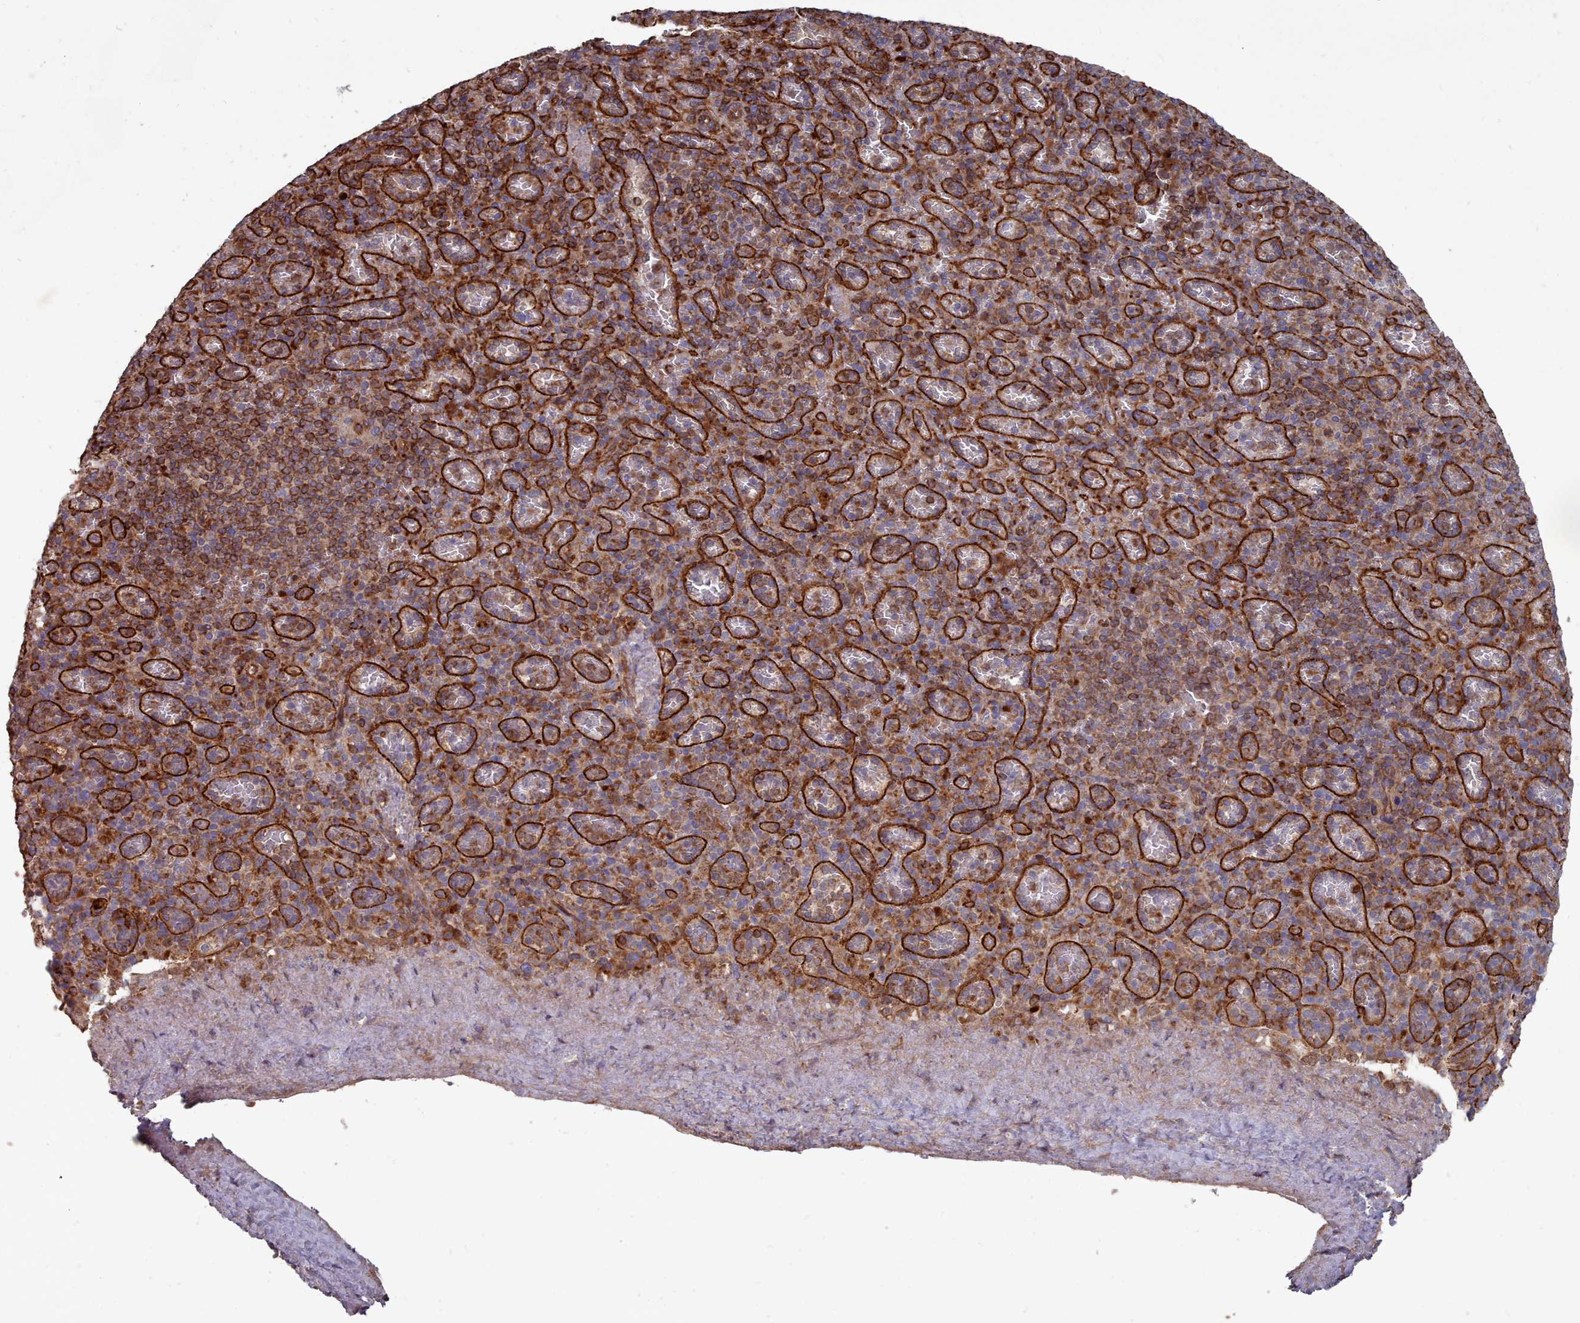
{"staining": {"intensity": "moderate", "quantity": "25%-75%", "location": "cytoplasmic/membranous"}, "tissue": "spleen", "cell_type": "Cells in red pulp", "image_type": "normal", "snomed": [{"axis": "morphology", "description": "Normal tissue, NOS"}, {"axis": "topography", "description": "Spleen"}], "caption": "Spleen was stained to show a protein in brown. There is medium levels of moderate cytoplasmic/membranous positivity in approximately 25%-75% of cells in red pulp. (Brightfield microscopy of DAB IHC at high magnification).", "gene": "THSD7B", "patient": {"sex": "female", "age": 74}}